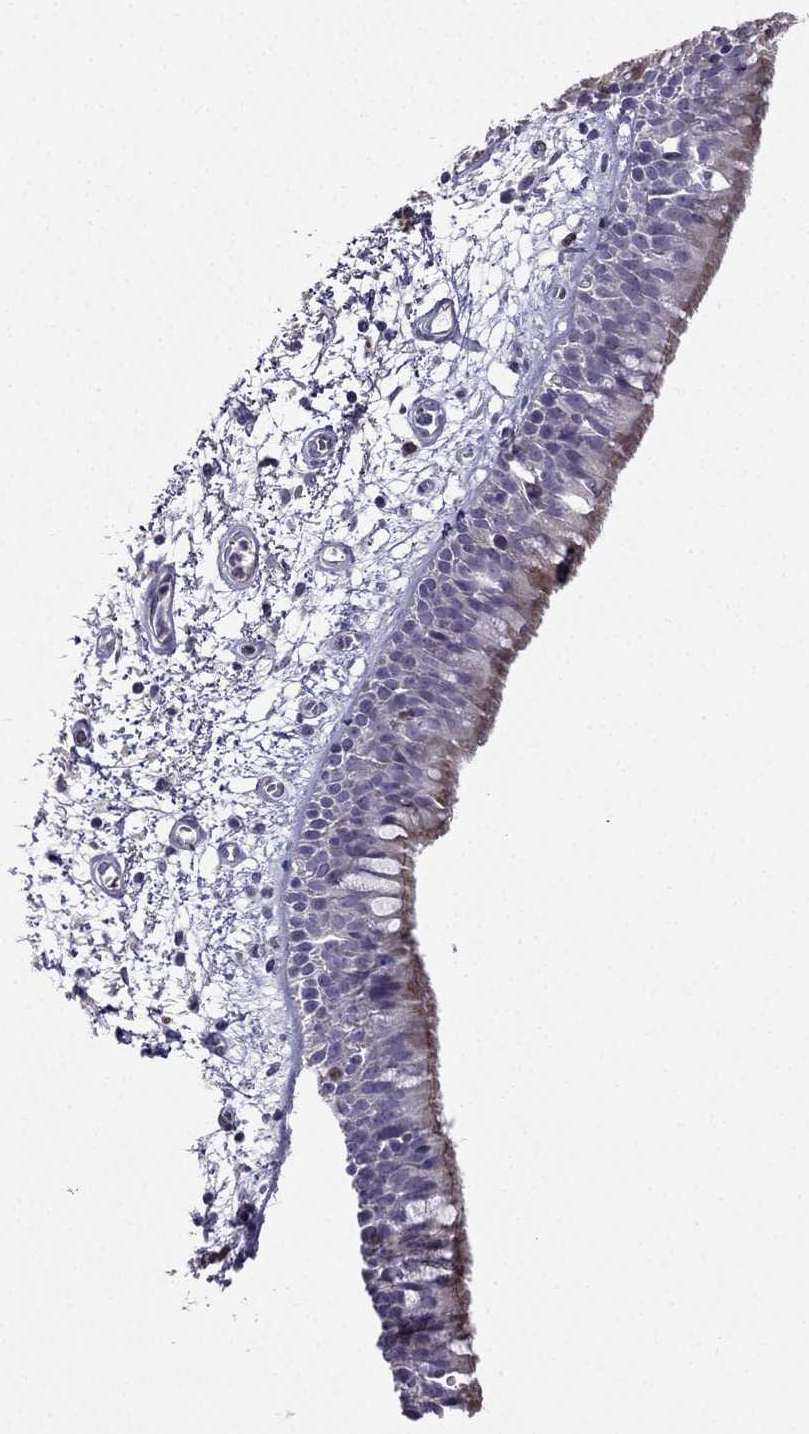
{"staining": {"intensity": "moderate", "quantity": ">75%", "location": "cytoplasmic/membranous"}, "tissue": "bronchus", "cell_type": "Respiratory epithelial cells", "image_type": "normal", "snomed": [{"axis": "morphology", "description": "Normal tissue, NOS"}, {"axis": "morphology", "description": "Squamous cell carcinoma, NOS"}, {"axis": "topography", "description": "Cartilage tissue"}, {"axis": "topography", "description": "Bronchus"}, {"axis": "topography", "description": "Lung"}], "caption": "The immunohistochemical stain highlights moderate cytoplasmic/membranous staining in respiratory epithelial cells of unremarkable bronchus.", "gene": "UHRF1", "patient": {"sex": "male", "age": 66}}